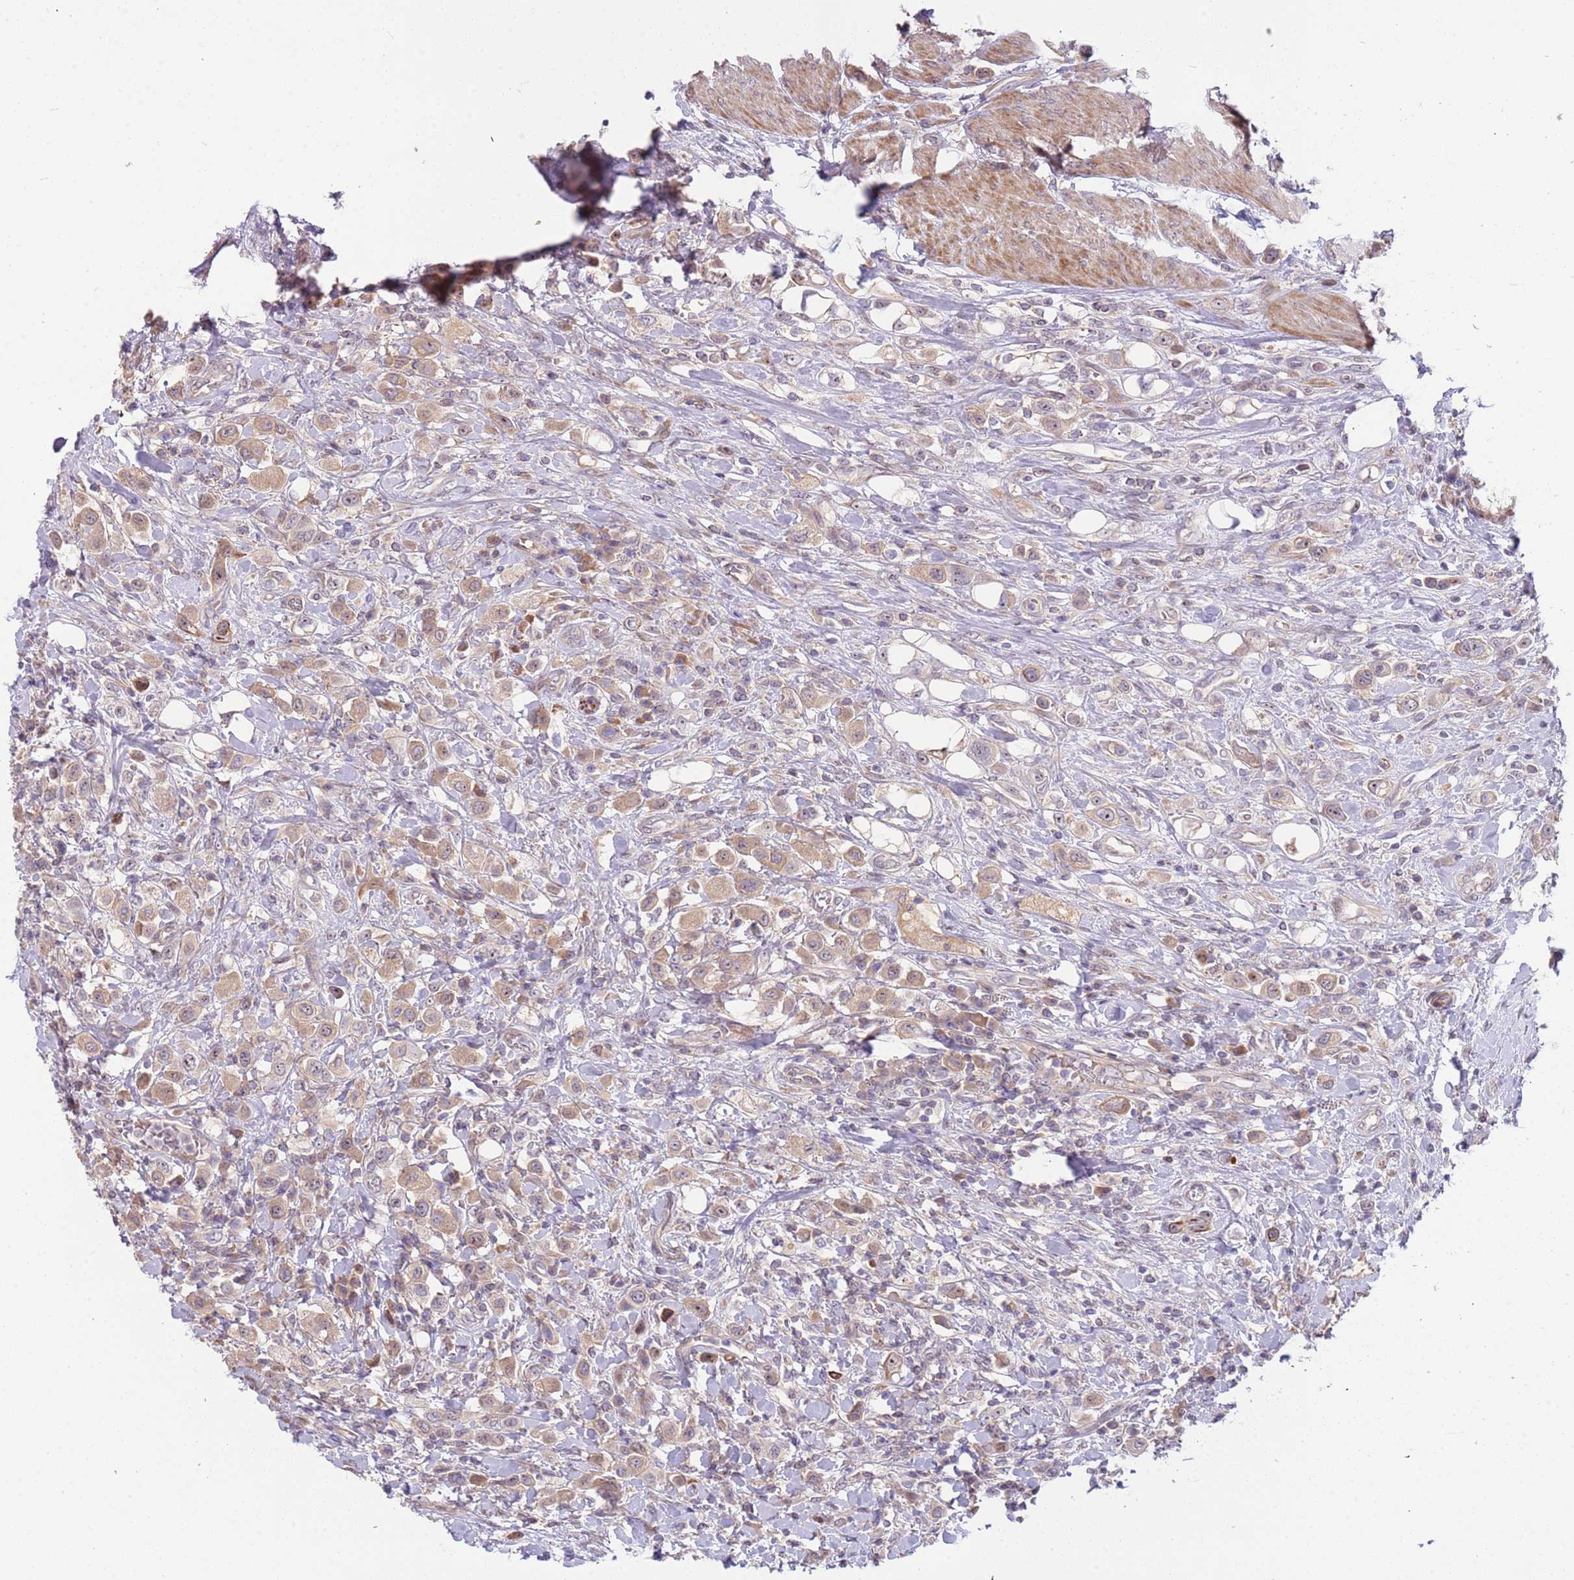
{"staining": {"intensity": "weak", "quantity": ">75%", "location": "cytoplasmic/membranous,nuclear"}, "tissue": "urothelial cancer", "cell_type": "Tumor cells", "image_type": "cancer", "snomed": [{"axis": "morphology", "description": "Urothelial carcinoma, High grade"}, {"axis": "topography", "description": "Urinary bladder"}], "caption": "DAB immunohistochemical staining of human urothelial carcinoma (high-grade) shows weak cytoplasmic/membranous and nuclear protein expression in approximately >75% of tumor cells.", "gene": "TRAPPC6B", "patient": {"sex": "male", "age": 50}}